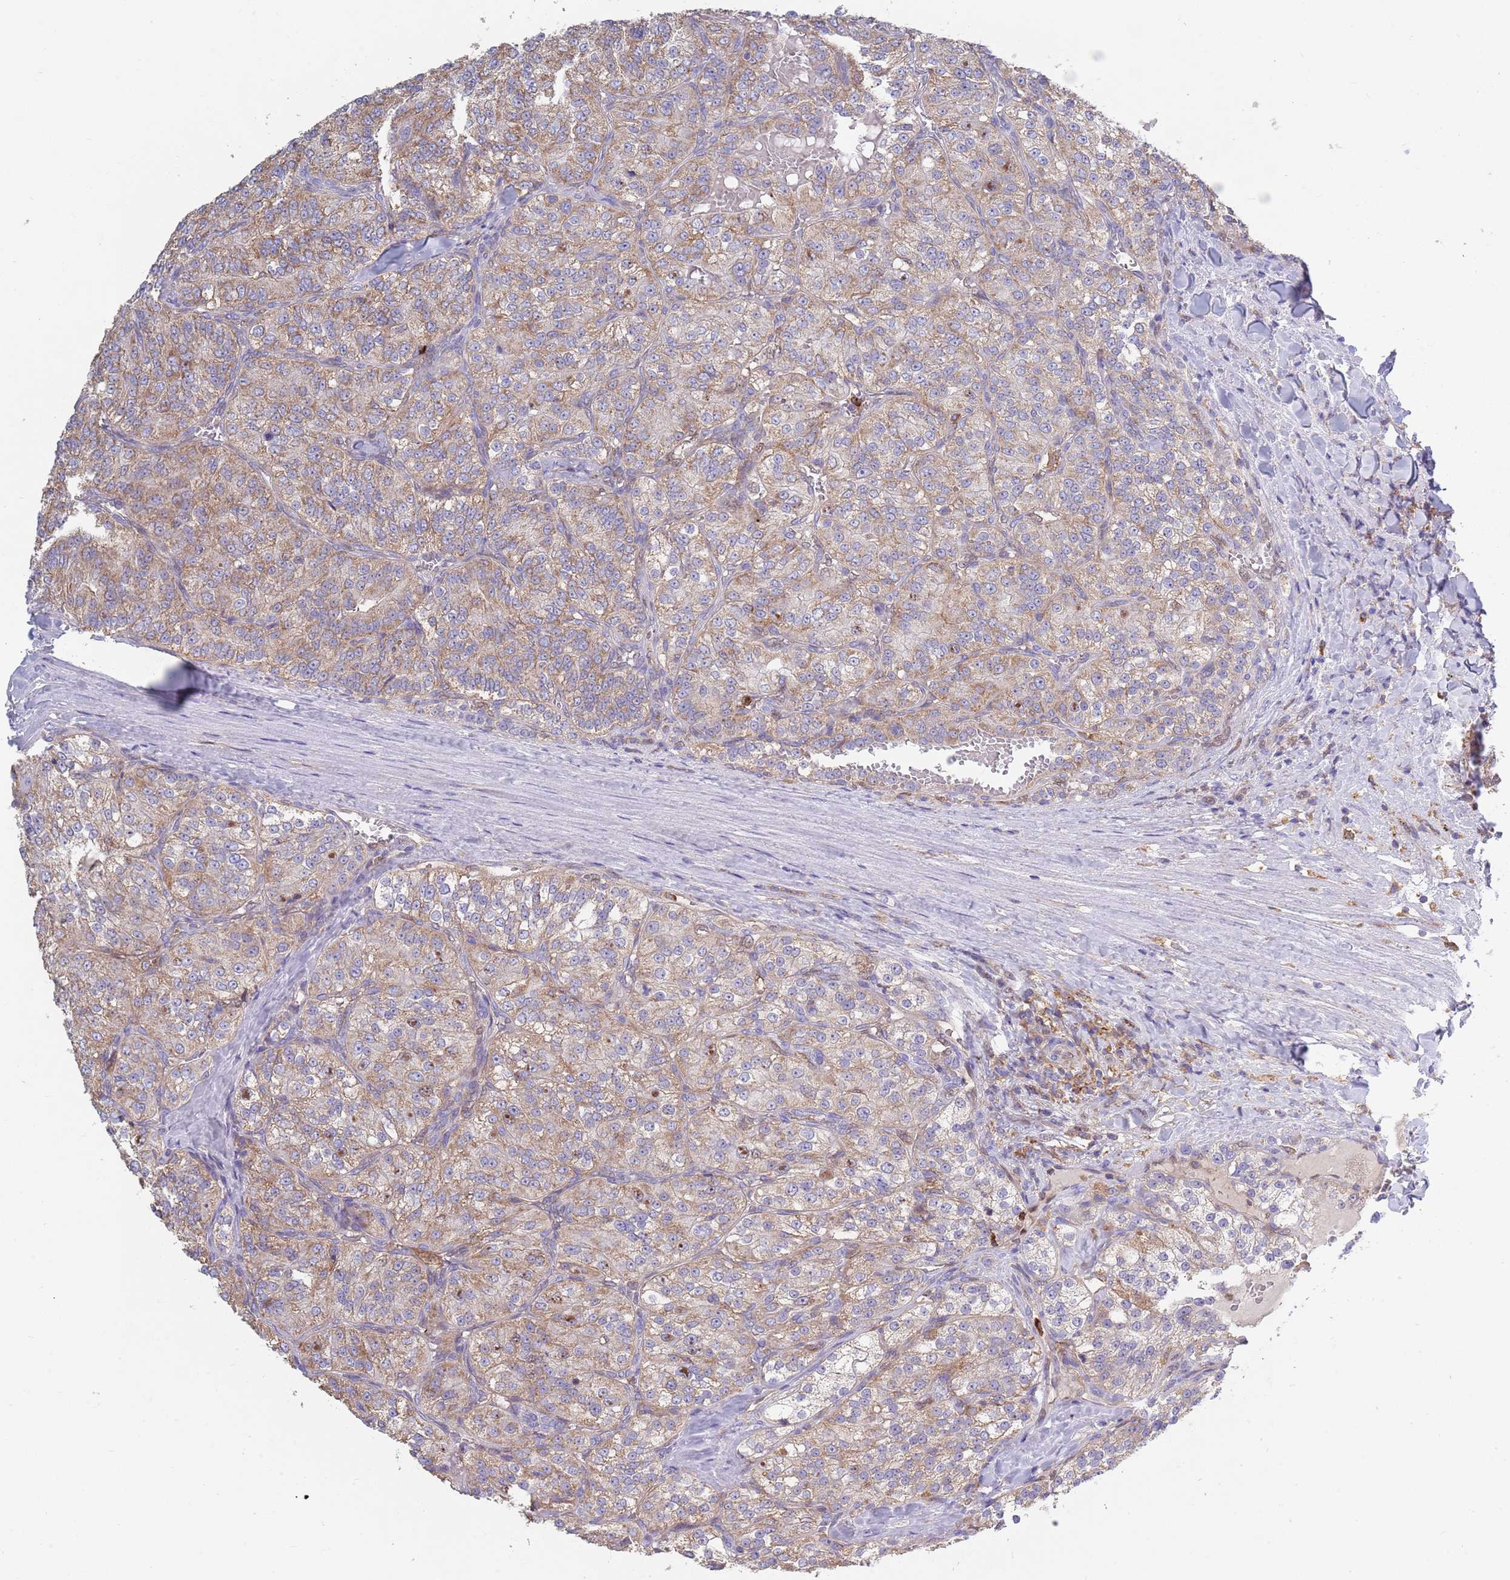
{"staining": {"intensity": "weak", "quantity": ">75%", "location": "cytoplasmic/membranous"}, "tissue": "renal cancer", "cell_type": "Tumor cells", "image_type": "cancer", "snomed": [{"axis": "morphology", "description": "Adenocarcinoma, NOS"}, {"axis": "topography", "description": "Kidney"}], "caption": "IHC staining of renal cancer, which shows low levels of weak cytoplasmic/membranous staining in approximately >75% of tumor cells indicating weak cytoplasmic/membranous protein positivity. The staining was performed using DAB (brown) for protein detection and nuclei were counterstained in hematoxylin (blue).", "gene": "DDT", "patient": {"sex": "female", "age": 63}}